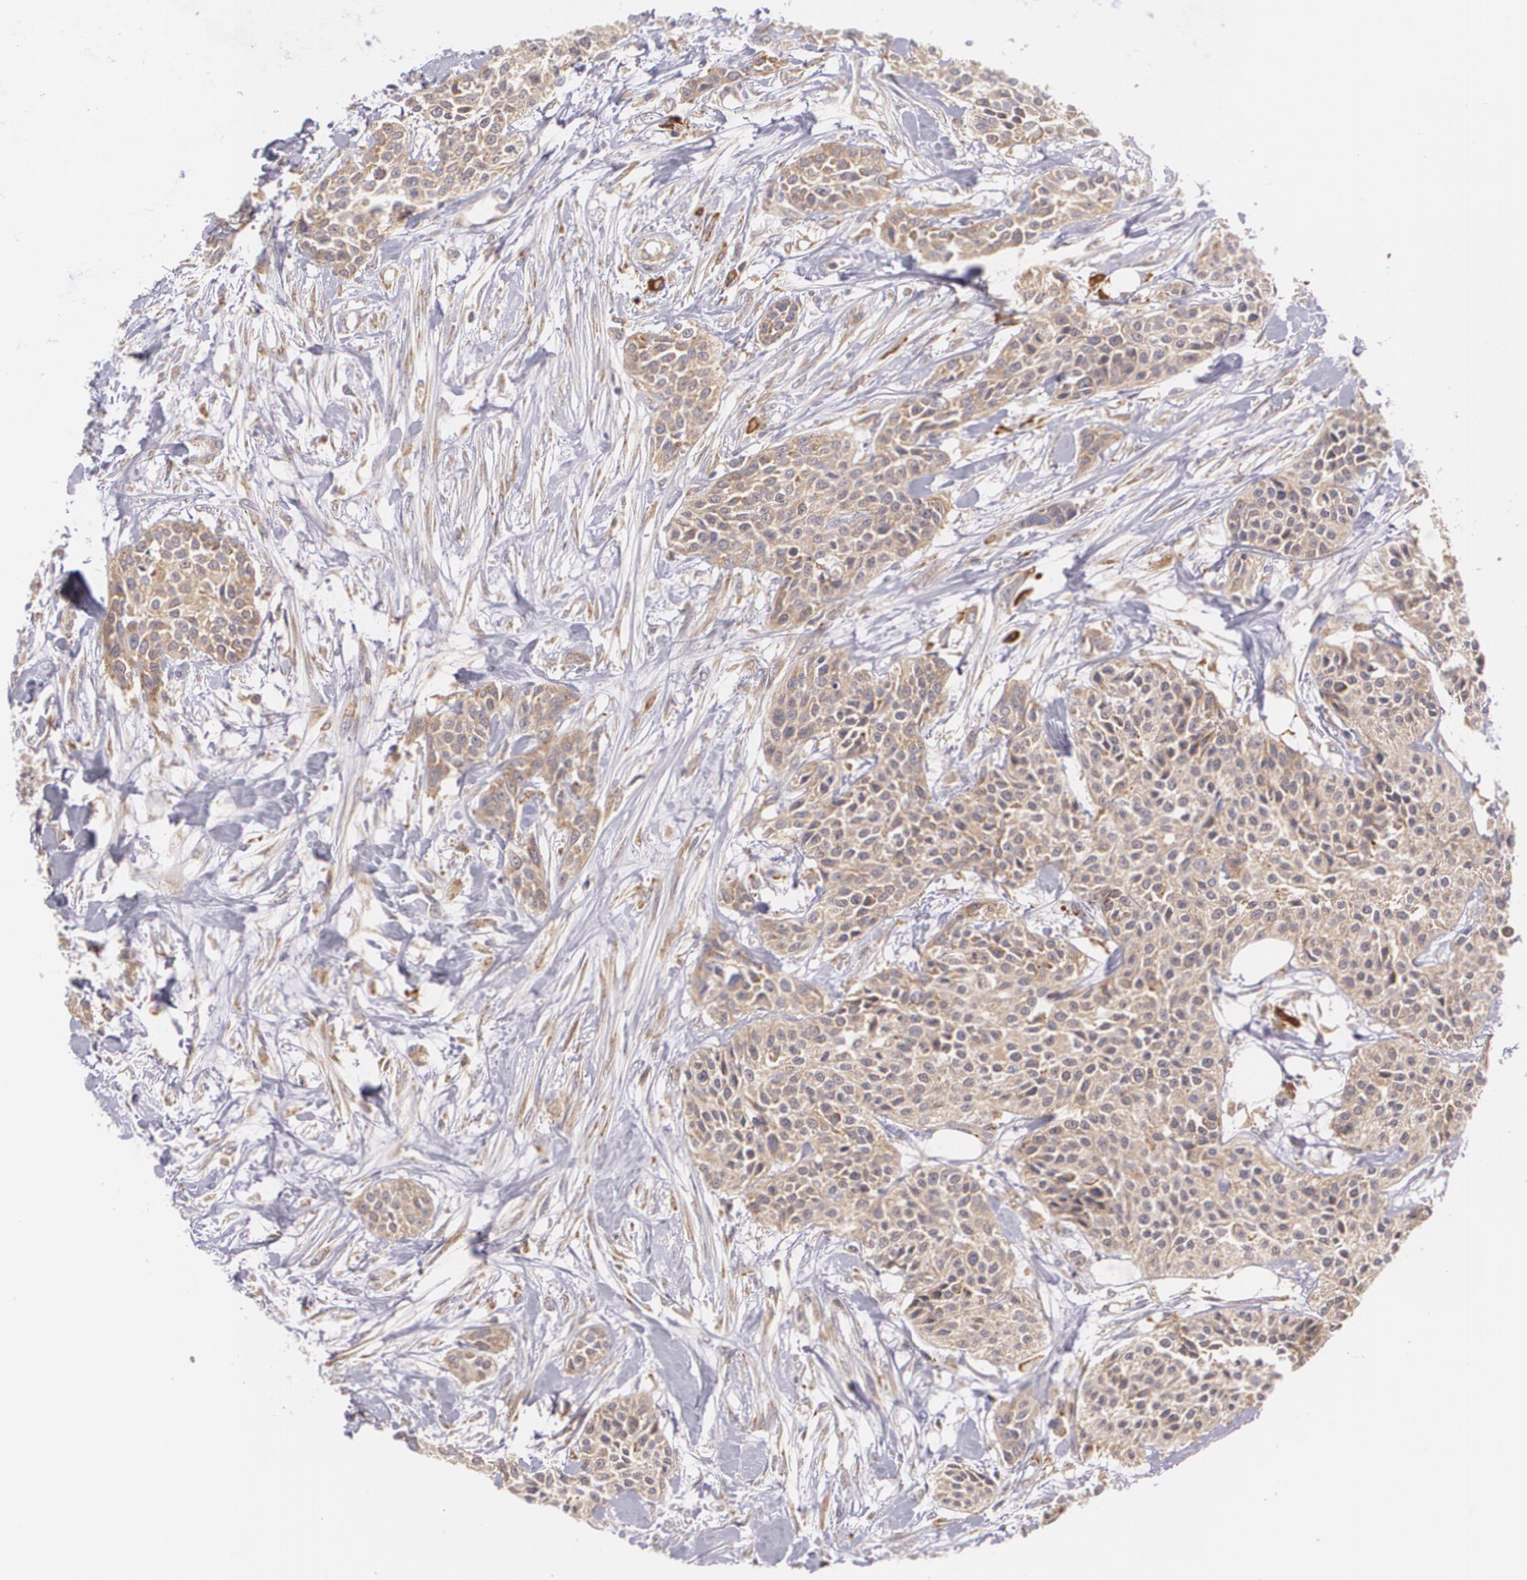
{"staining": {"intensity": "moderate", "quantity": ">75%", "location": "cytoplasmic/membranous"}, "tissue": "urothelial cancer", "cell_type": "Tumor cells", "image_type": "cancer", "snomed": [{"axis": "morphology", "description": "Urothelial carcinoma, High grade"}, {"axis": "topography", "description": "Urinary bladder"}], "caption": "The photomicrograph displays immunohistochemical staining of urothelial cancer. There is moderate cytoplasmic/membranous positivity is identified in about >75% of tumor cells.", "gene": "CCL17", "patient": {"sex": "male", "age": 56}}